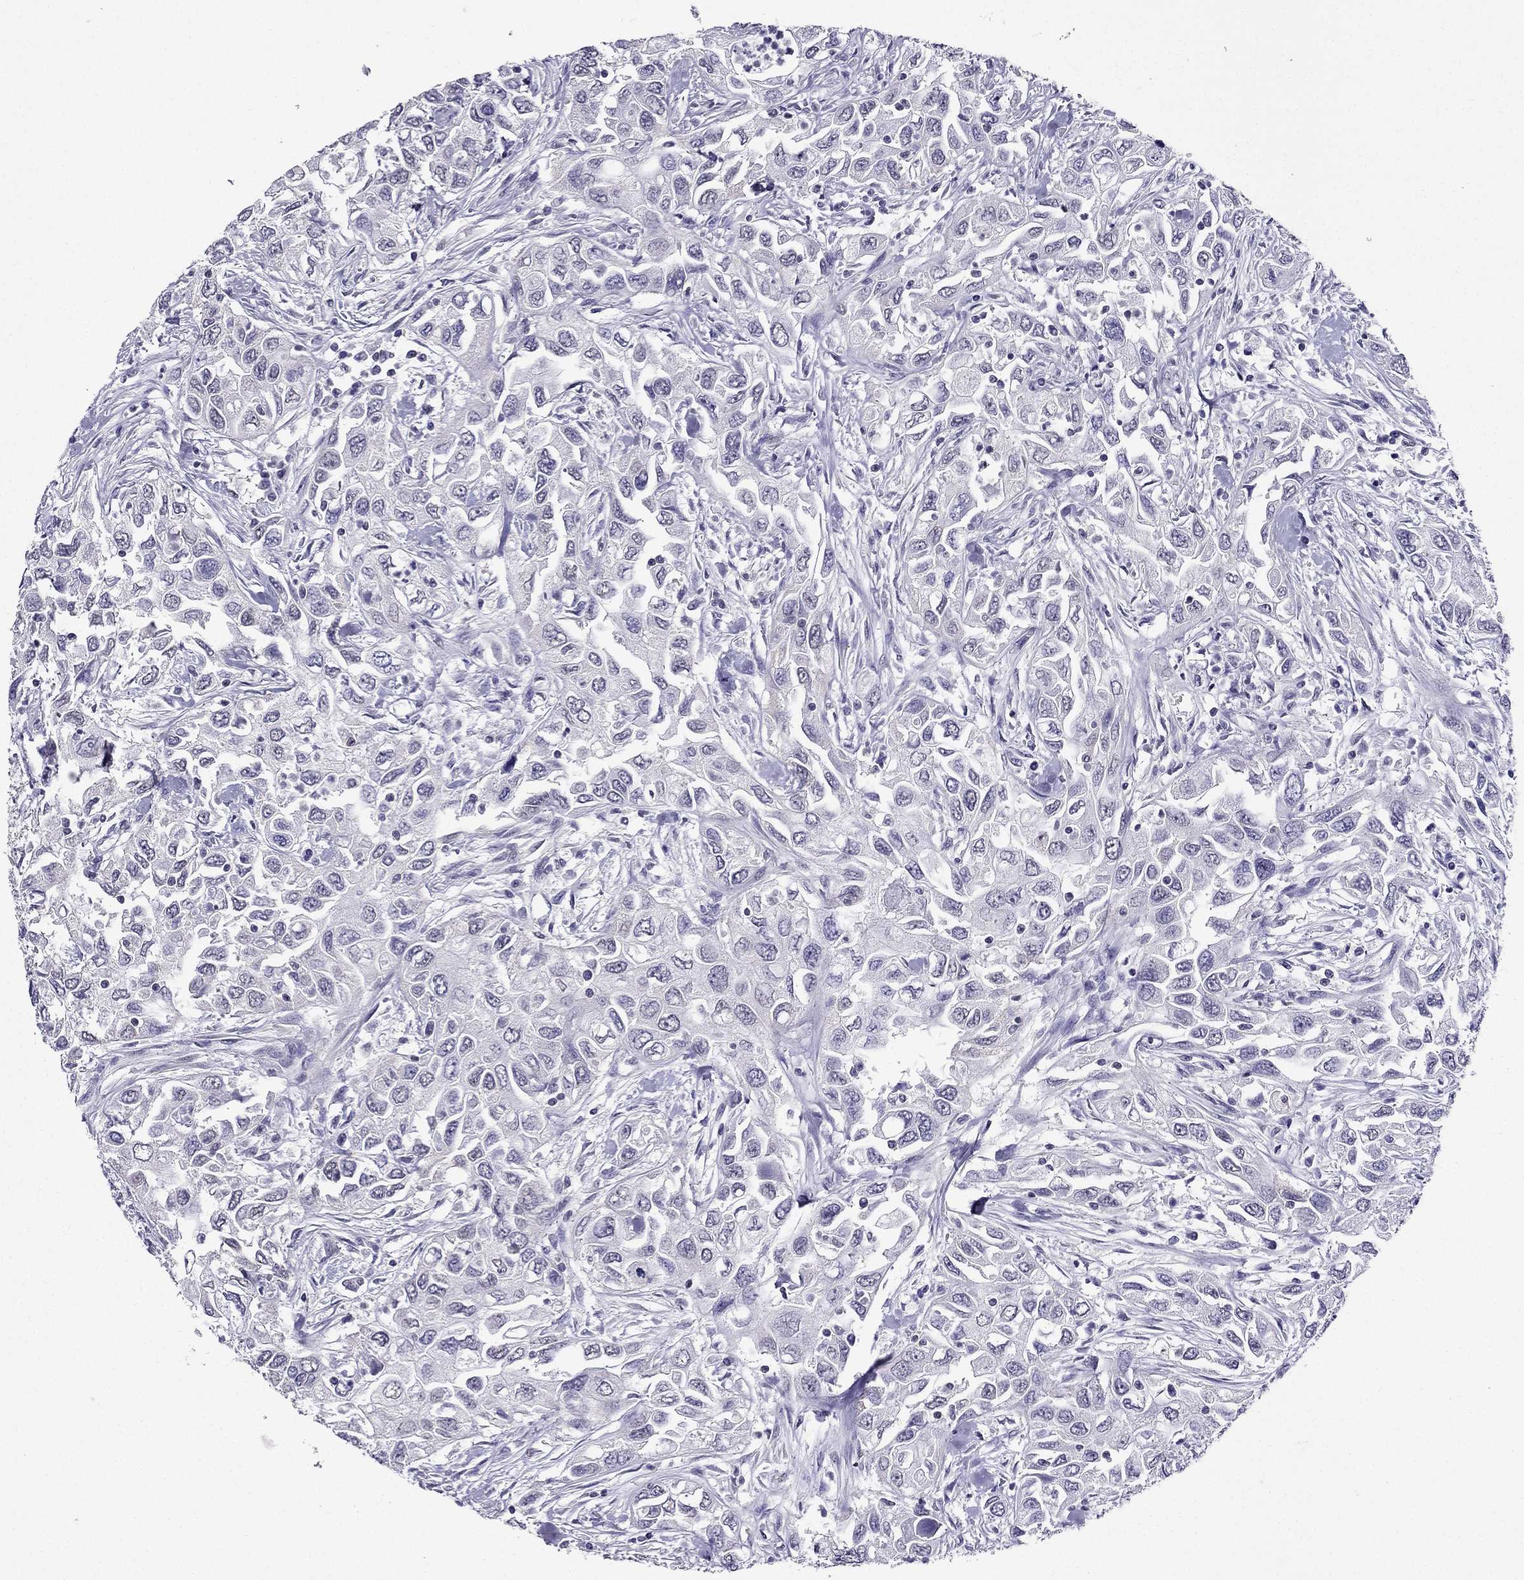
{"staining": {"intensity": "negative", "quantity": "none", "location": "none"}, "tissue": "urothelial cancer", "cell_type": "Tumor cells", "image_type": "cancer", "snomed": [{"axis": "morphology", "description": "Urothelial carcinoma, High grade"}, {"axis": "topography", "description": "Urinary bladder"}], "caption": "Image shows no protein expression in tumor cells of urothelial cancer tissue. The staining is performed using DAB (3,3'-diaminobenzidine) brown chromogen with nuclei counter-stained in using hematoxylin.", "gene": "AAK1", "patient": {"sex": "male", "age": 76}}